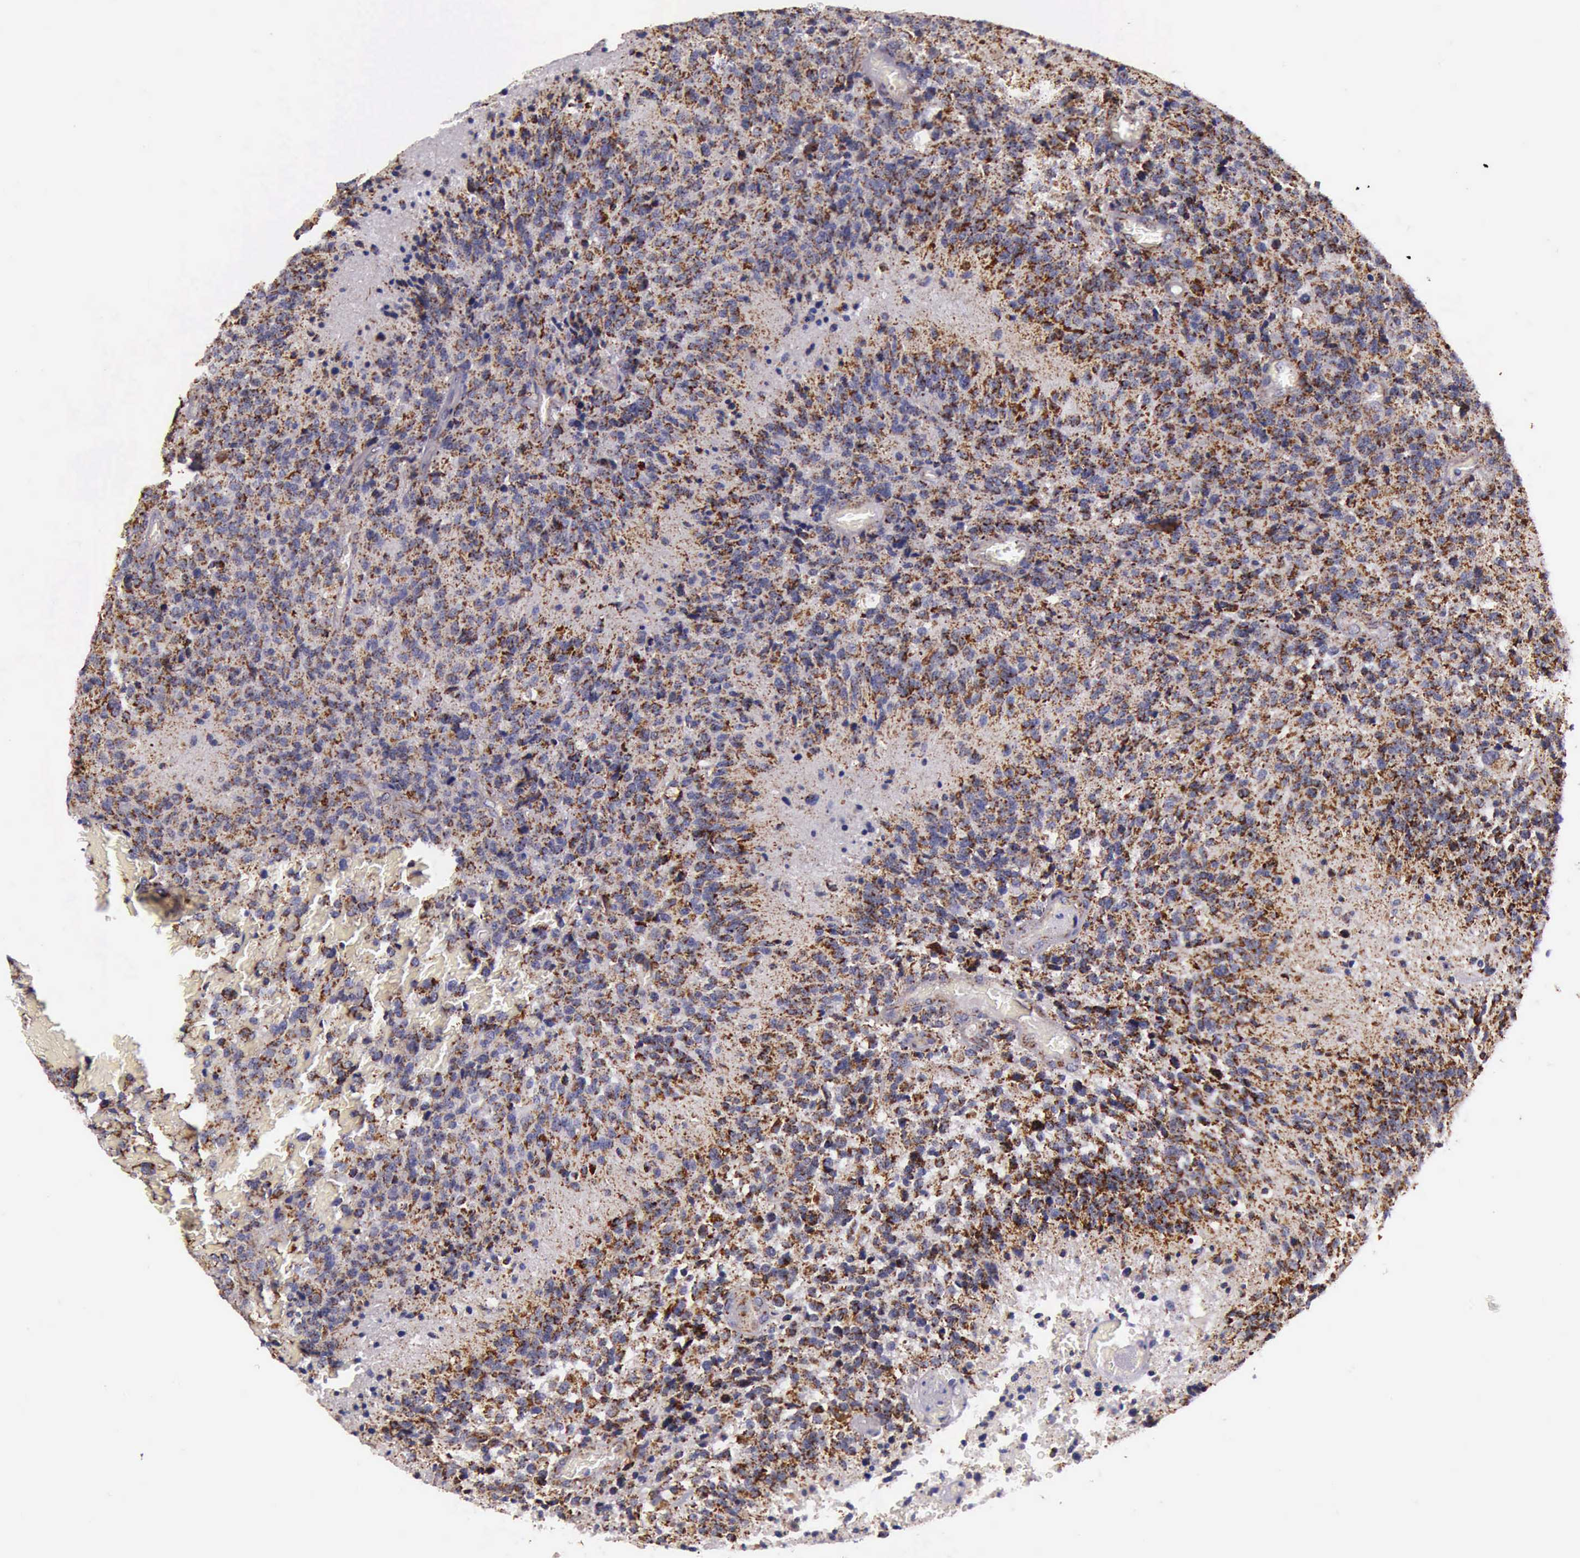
{"staining": {"intensity": "moderate", "quantity": ">75%", "location": "cytoplasmic/membranous"}, "tissue": "glioma", "cell_type": "Tumor cells", "image_type": "cancer", "snomed": [{"axis": "morphology", "description": "Glioma, malignant, High grade"}, {"axis": "topography", "description": "Brain"}], "caption": "Human high-grade glioma (malignant) stained with a brown dye demonstrates moderate cytoplasmic/membranous positive expression in about >75% of tumor cells.", "gene": "TXN2", "patient": {"sex": "male", "age": 36}}